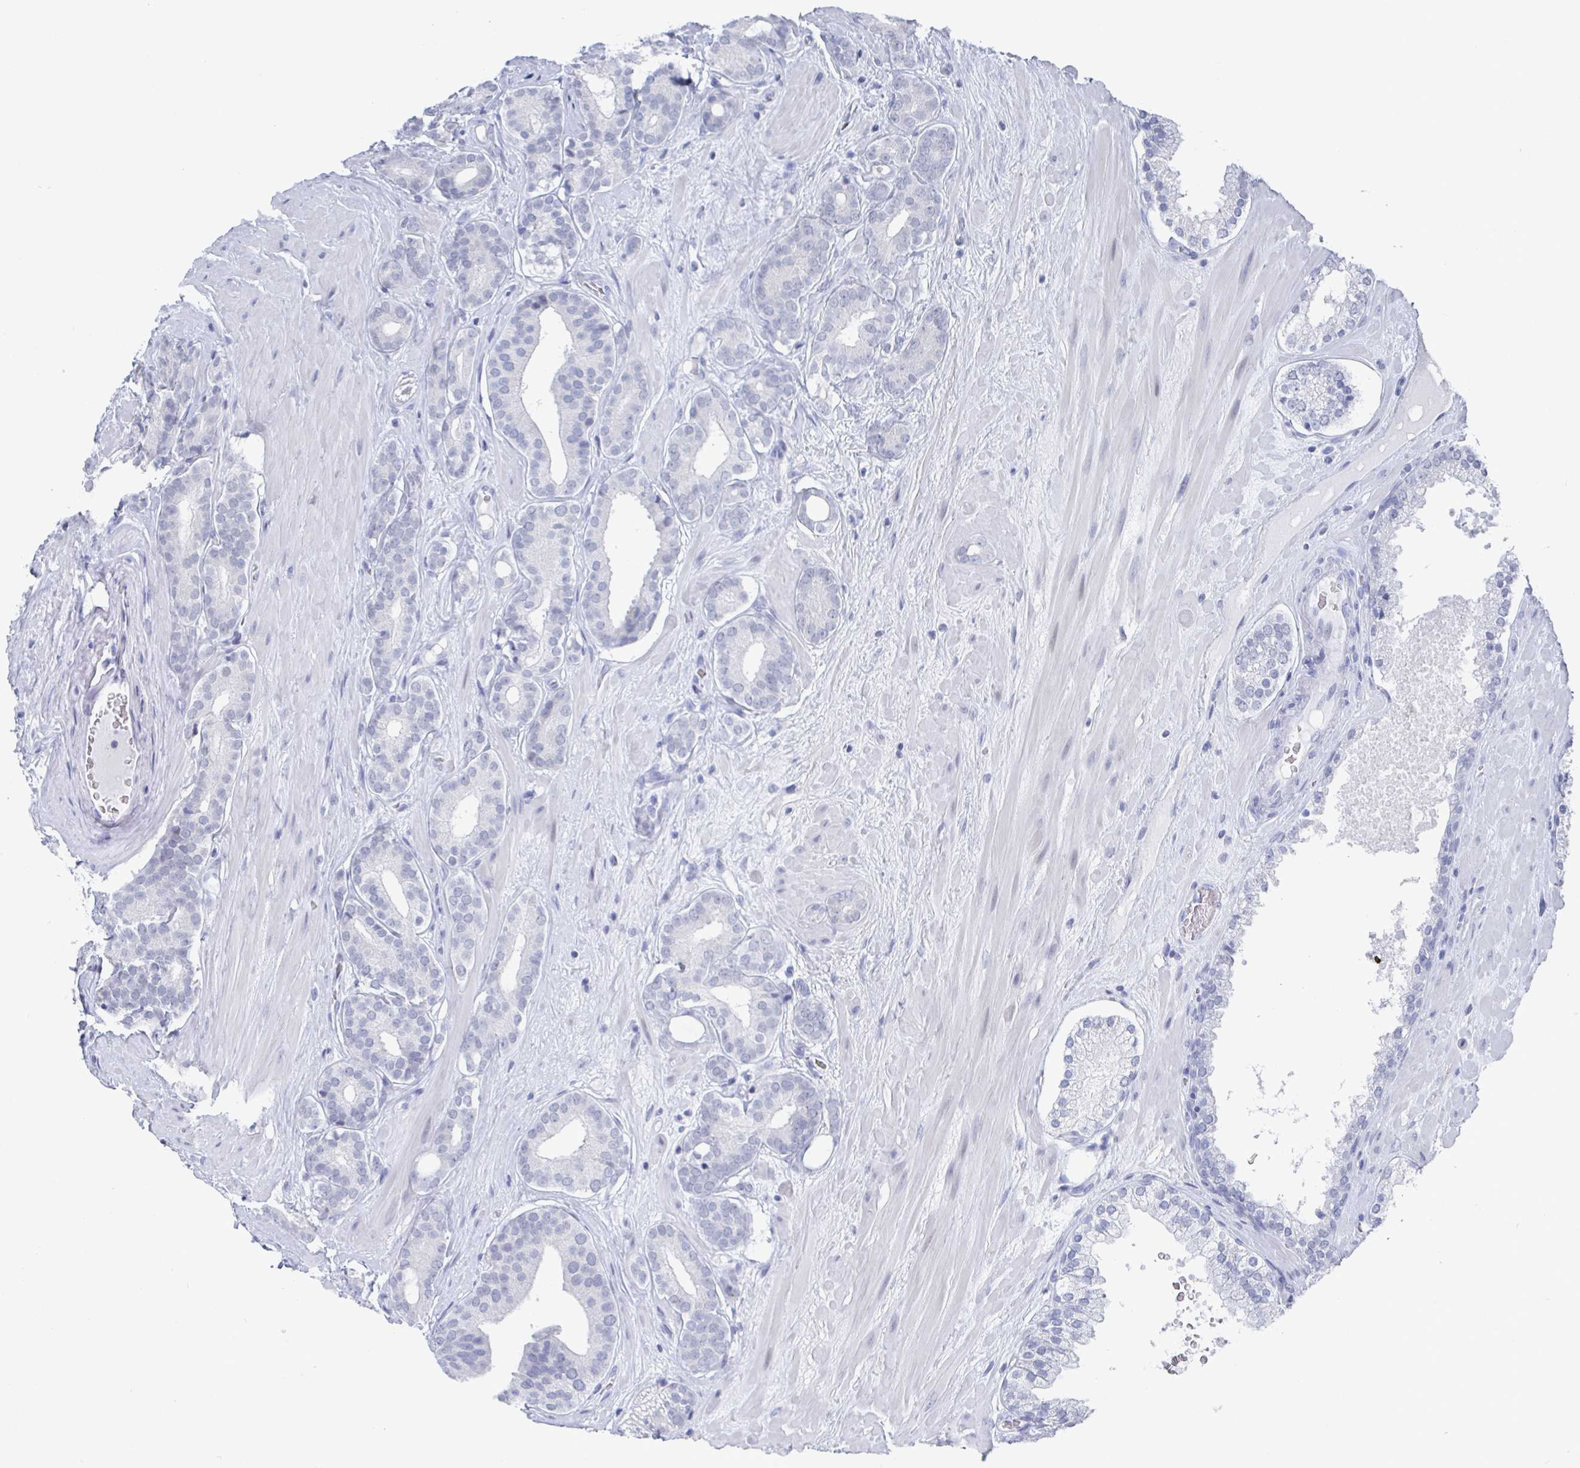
{"staining": {"intensity": "negative", "quantity": "none", "location": "none"}, "tissue": "prostate cancer", "cell_type": "Tumor cells", "image_type": "cancer", "snomed": [{"axis": "morphology", "description": "Adenocarcinoma, High grade"}, {"axis": "topography", "description": "Prostate"}], "caption": "High magnification brightfield microscopy of adenocarcinoma (high-grade) (prostate) stained with DAB (3,3'-diaminobenzidine) (brown) and counterstained with hematoxylin (blue): tumor cells show no significant expression.", "gene": "CAMKV", "patient": {"sex": "male", "age": 66}}